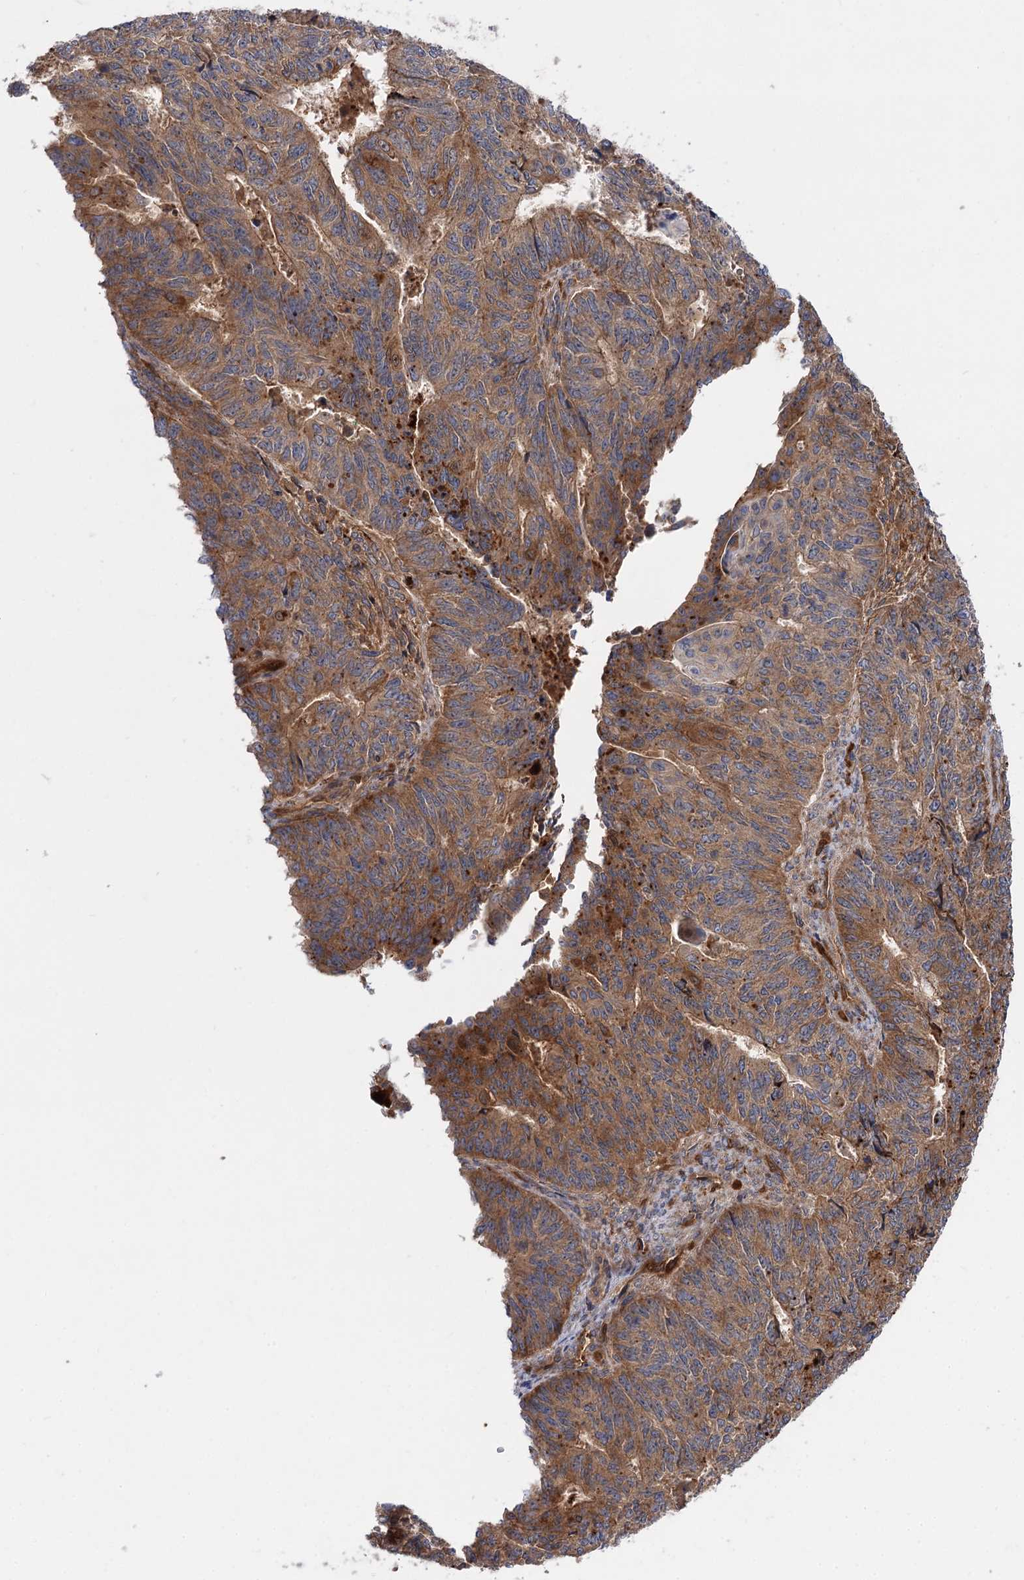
{"staining": {"intensity": "moderate", "quantity": ">75%", "location": "cytoplasmic/membranous"}, "tissue": "endometrial cancer", "cell_type": "Tumor cells", "image_type": "cancer", "snomed": [{"axis": "morphology", "description": "Adenocarcinoma, NOS"}, {"axis": "topography", "description": "Endometrium"}], "caption": "Immunohistochemical staining of human adenocarcinoma (endometrial) demonstrates medium levels of moderate cytoplasmic/membranous protein positivity in approximately >75% of tumor cells.", "gene": "PATL1", "patient": {"sex": "female", "age": 32}}